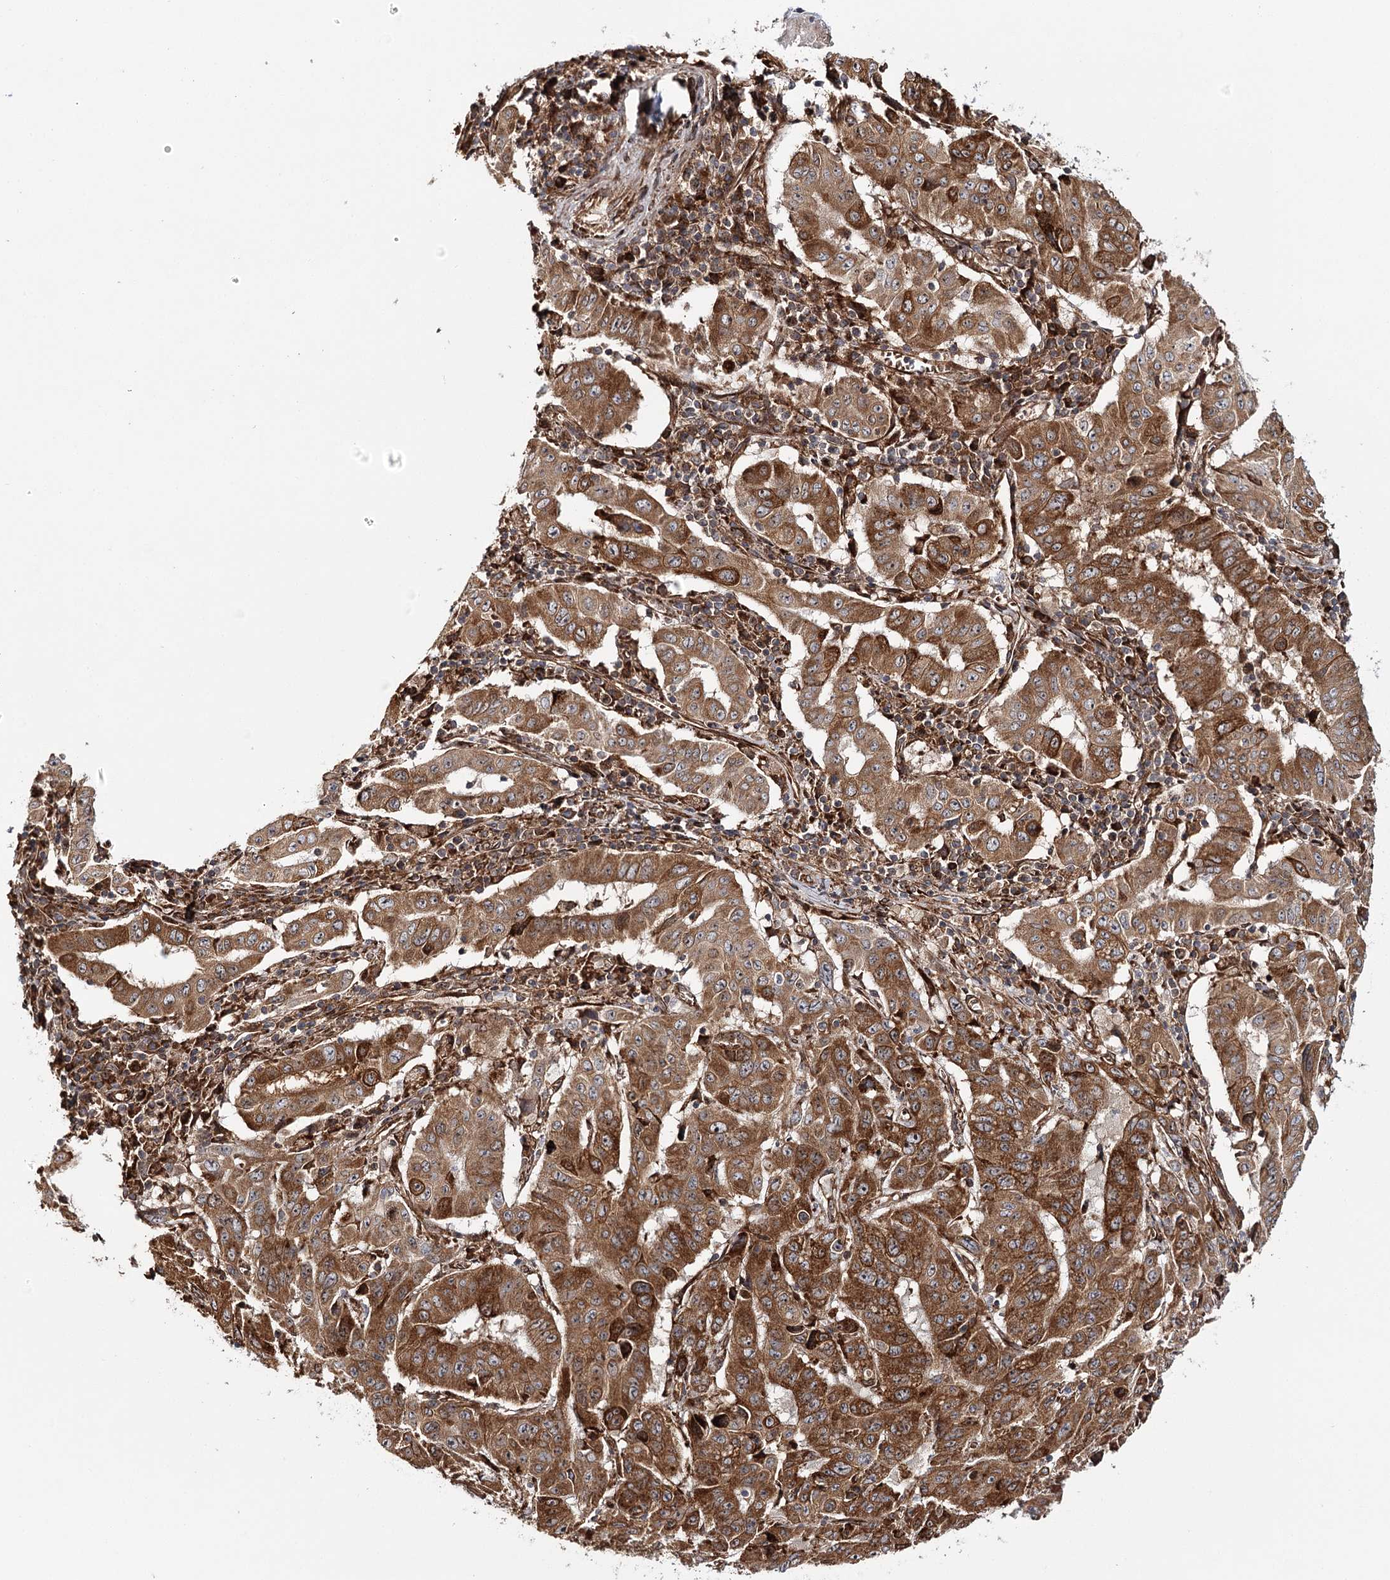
{"staining": {"intensity": "strong", "quantity": ">75%", "location": "cytoplasmic/membranous"}, "tissue": "pancreatic cancer", "cell_type": "Tumor cells", "image_type": "cancer", "snomed": [{"axis": "morphology", "description": "Adenocarcinoma, NOS"}, {"axis": "topography", "description": "Pancreas"}], "caption": "Protein staining reveals strong cytoplasmic/membranous positivity in approximately >75% of tumor cells in pancreatic cancer.", "gene": "MKNK1", "patient": {"sex": "male", "age": 63}}